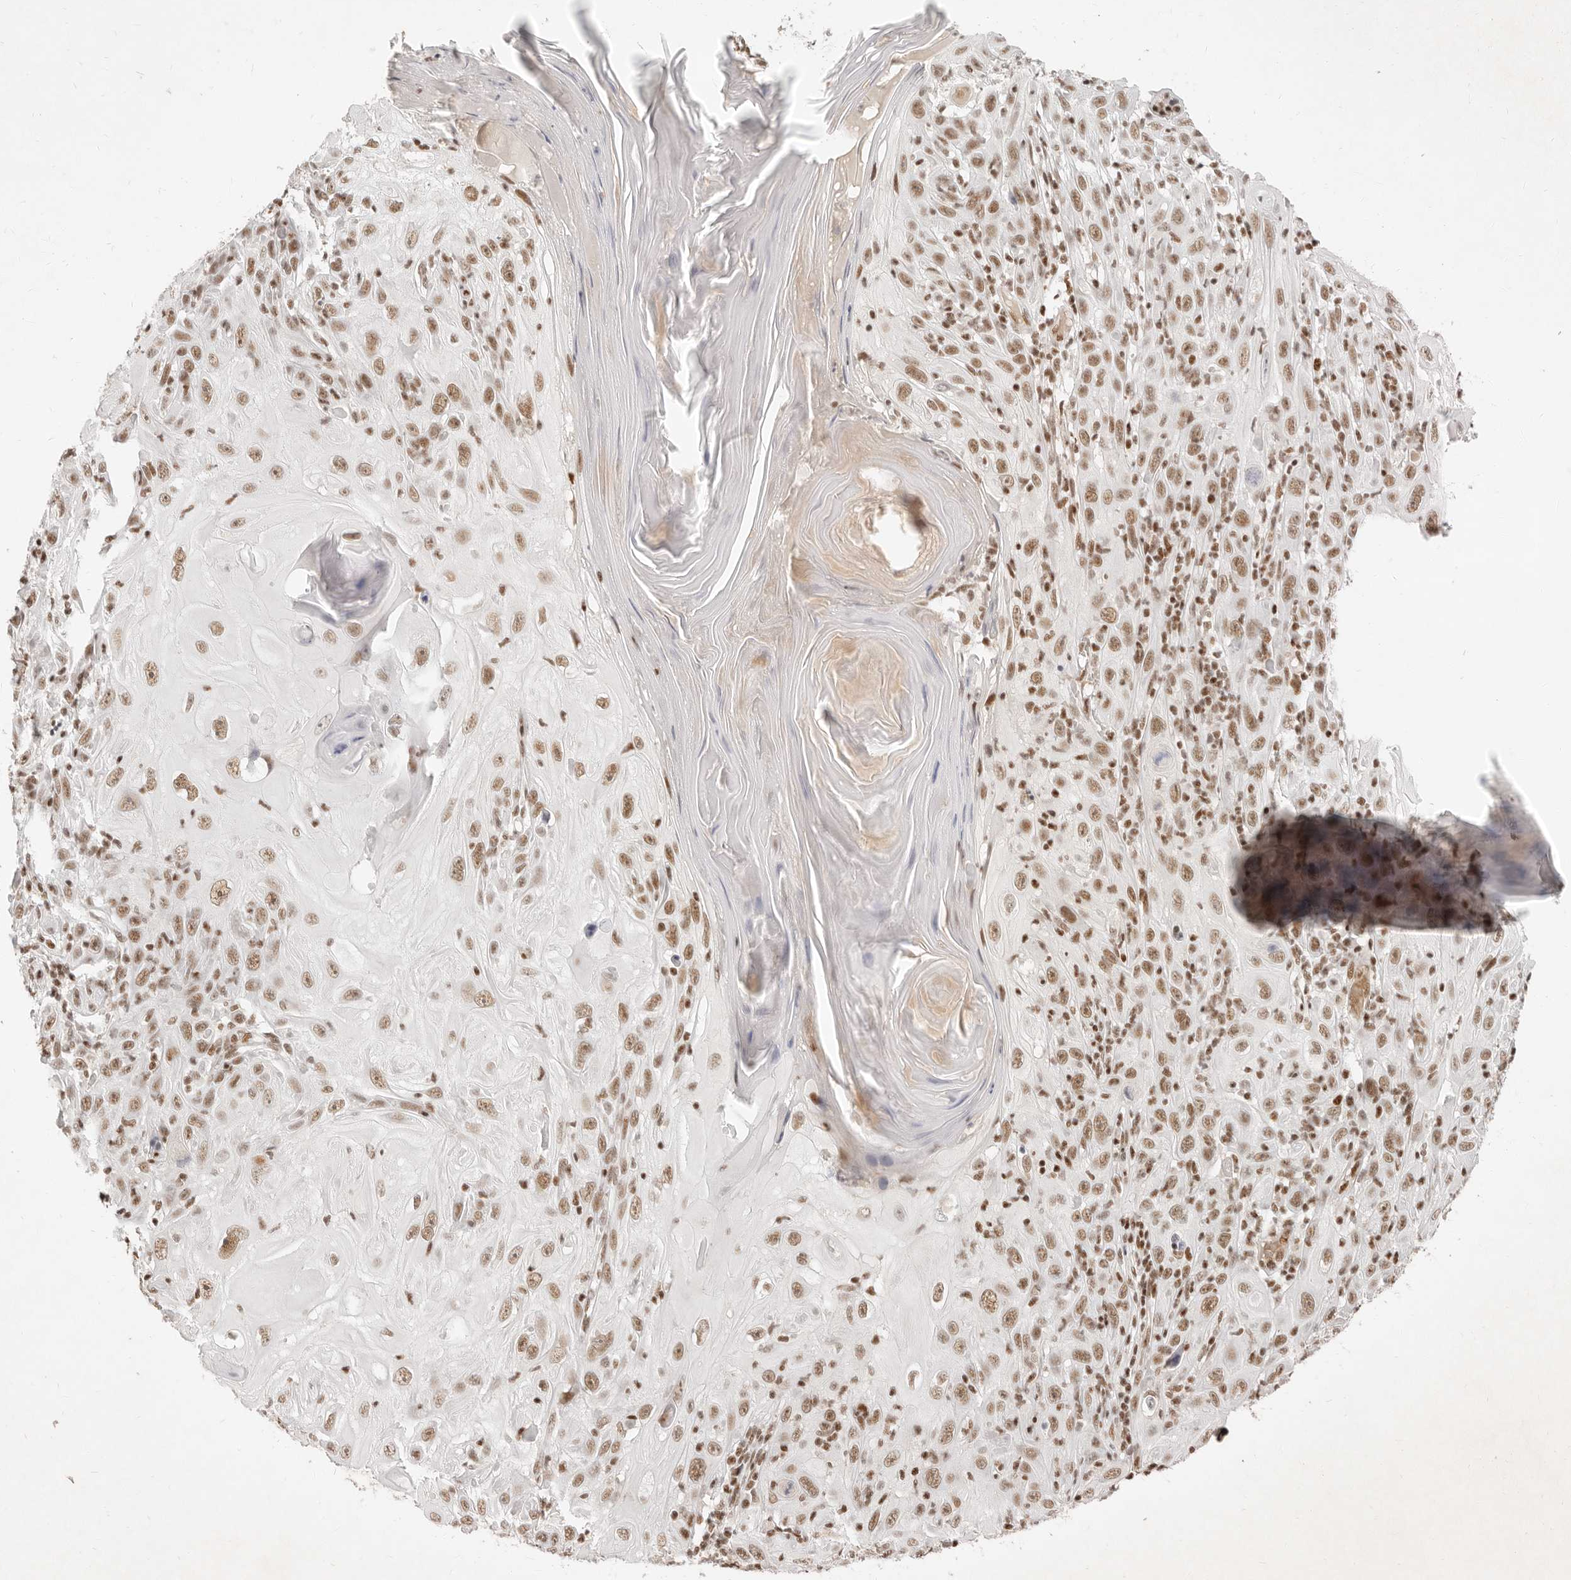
{"staining": {"intensity": "moderate", "quantity": ">75%", "location": "nuclear"}, "tissue": "skin cancer", "cell_type": "Tumor cells", "image_type": "cancer", "snomed": [{"axis": "morphology", "description": "Squamous cell carcinoma, NOS"}, {"axis": "topography", "description": "Skin"}], "caption": "Immunohistochemical staining of human skin cancer demonstrates medium levels of moderate nuclear expression in about >75% of tumor cells.", "gene": "GABPA", "patient": {"sex": "female", "age": 88}}